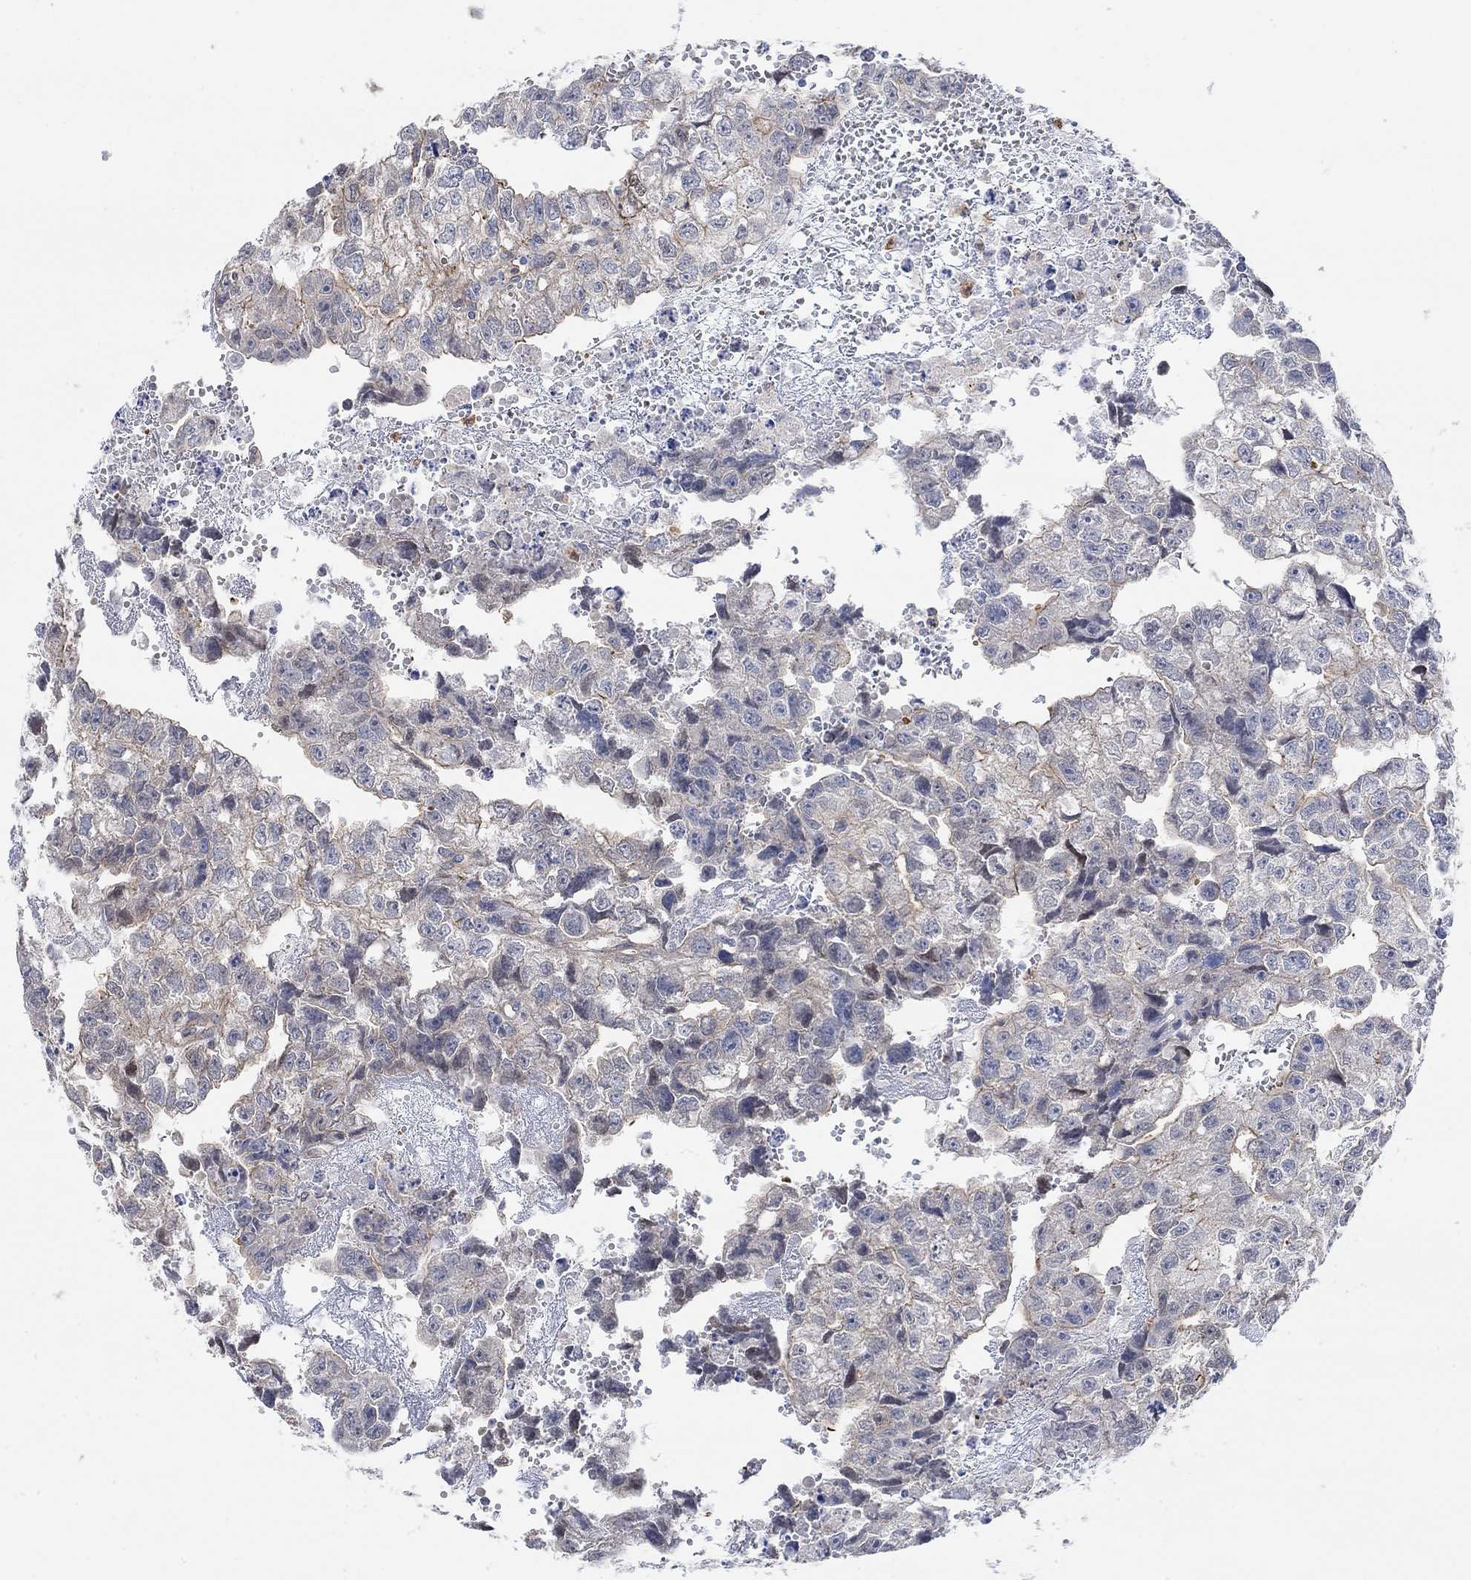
{"staining": {"intensity": "moderate", "quantity": "<25%", "location": "cytoplasmic/membranous"}, "tissue": "testis cancer", "cell_type": "Tumor cells", "image_type": "cancer", "snomed": [{"axis": "morphology", "description": "Carcinoma, Embryonal, NOS"}, {"axis": "morphology", "description": "Teratoma, malignant, NOS"}, {"axis": "topography", "description": "Testis"}], "caption": "IHC micrograph of testis malignant teratoma stained for a protein (brown), which exhibits low levels of moderate cytoplasmic/membranous positivity in approximately <25% of tumor cells.", "gene": "SYT16", "patient": {"sex": "male", "age": 44}}